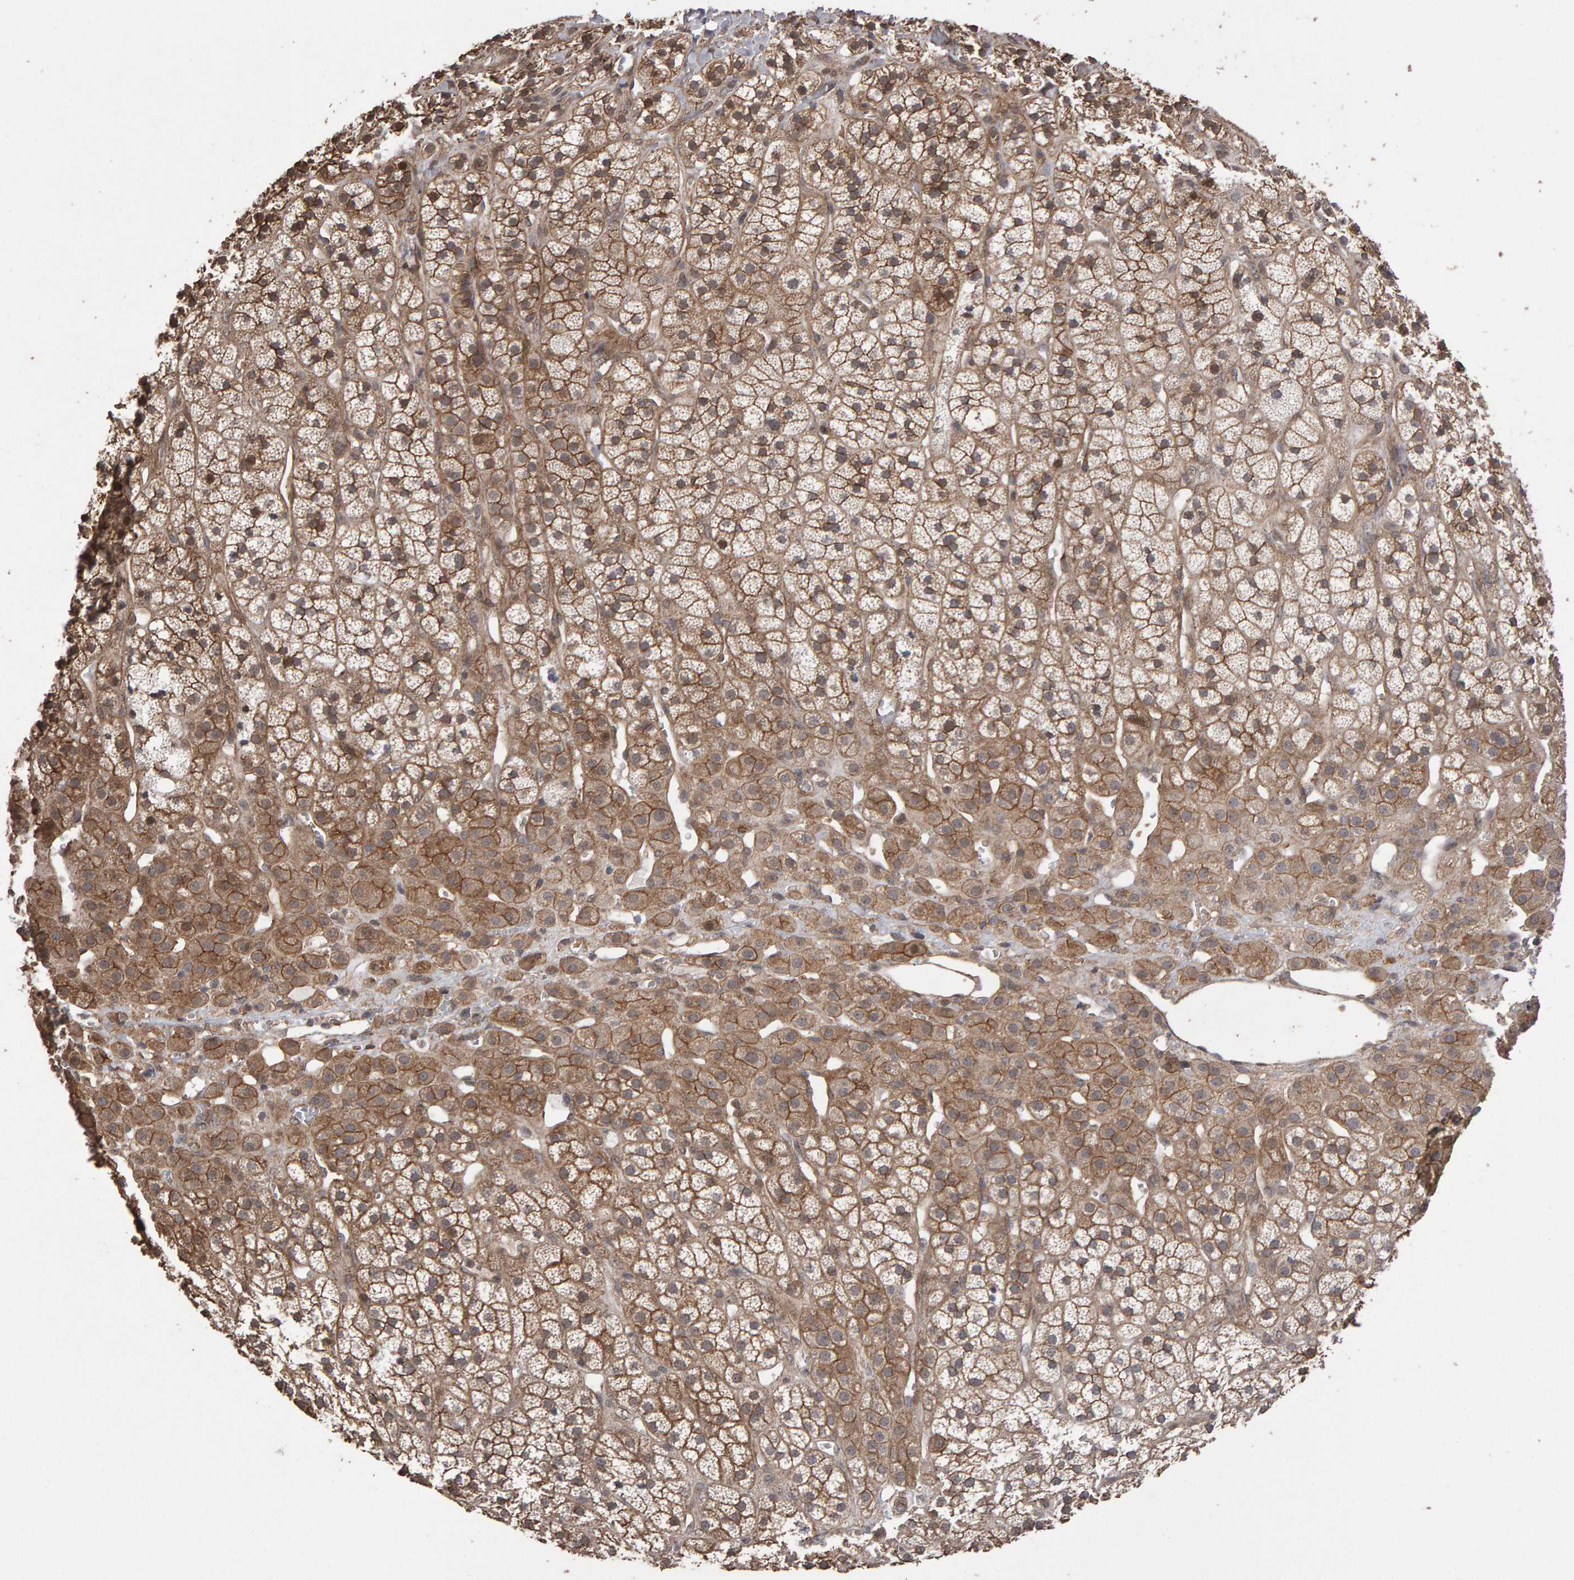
{"staining": {"intensity": "moderate", "quantity": ">75%", "location": "cytoplasmic/membranous"}, "tissue": "adrenal gland", "cell_type": "Glandular cells", "image_type": "normal", "snomed": [{"axis": "morphology", "description": "Normal tissue, NOS"}, {"axis": "topography", "description": "Adrenal gland"}], "caption": "Brown immunohistochemical staining in normal human adrenal gland shows moderate cytoplasmic/membranous expression in about >75% of glandular cells.", "gene": "SCRIB", "patient": {"sex": "male", "age": 56}}